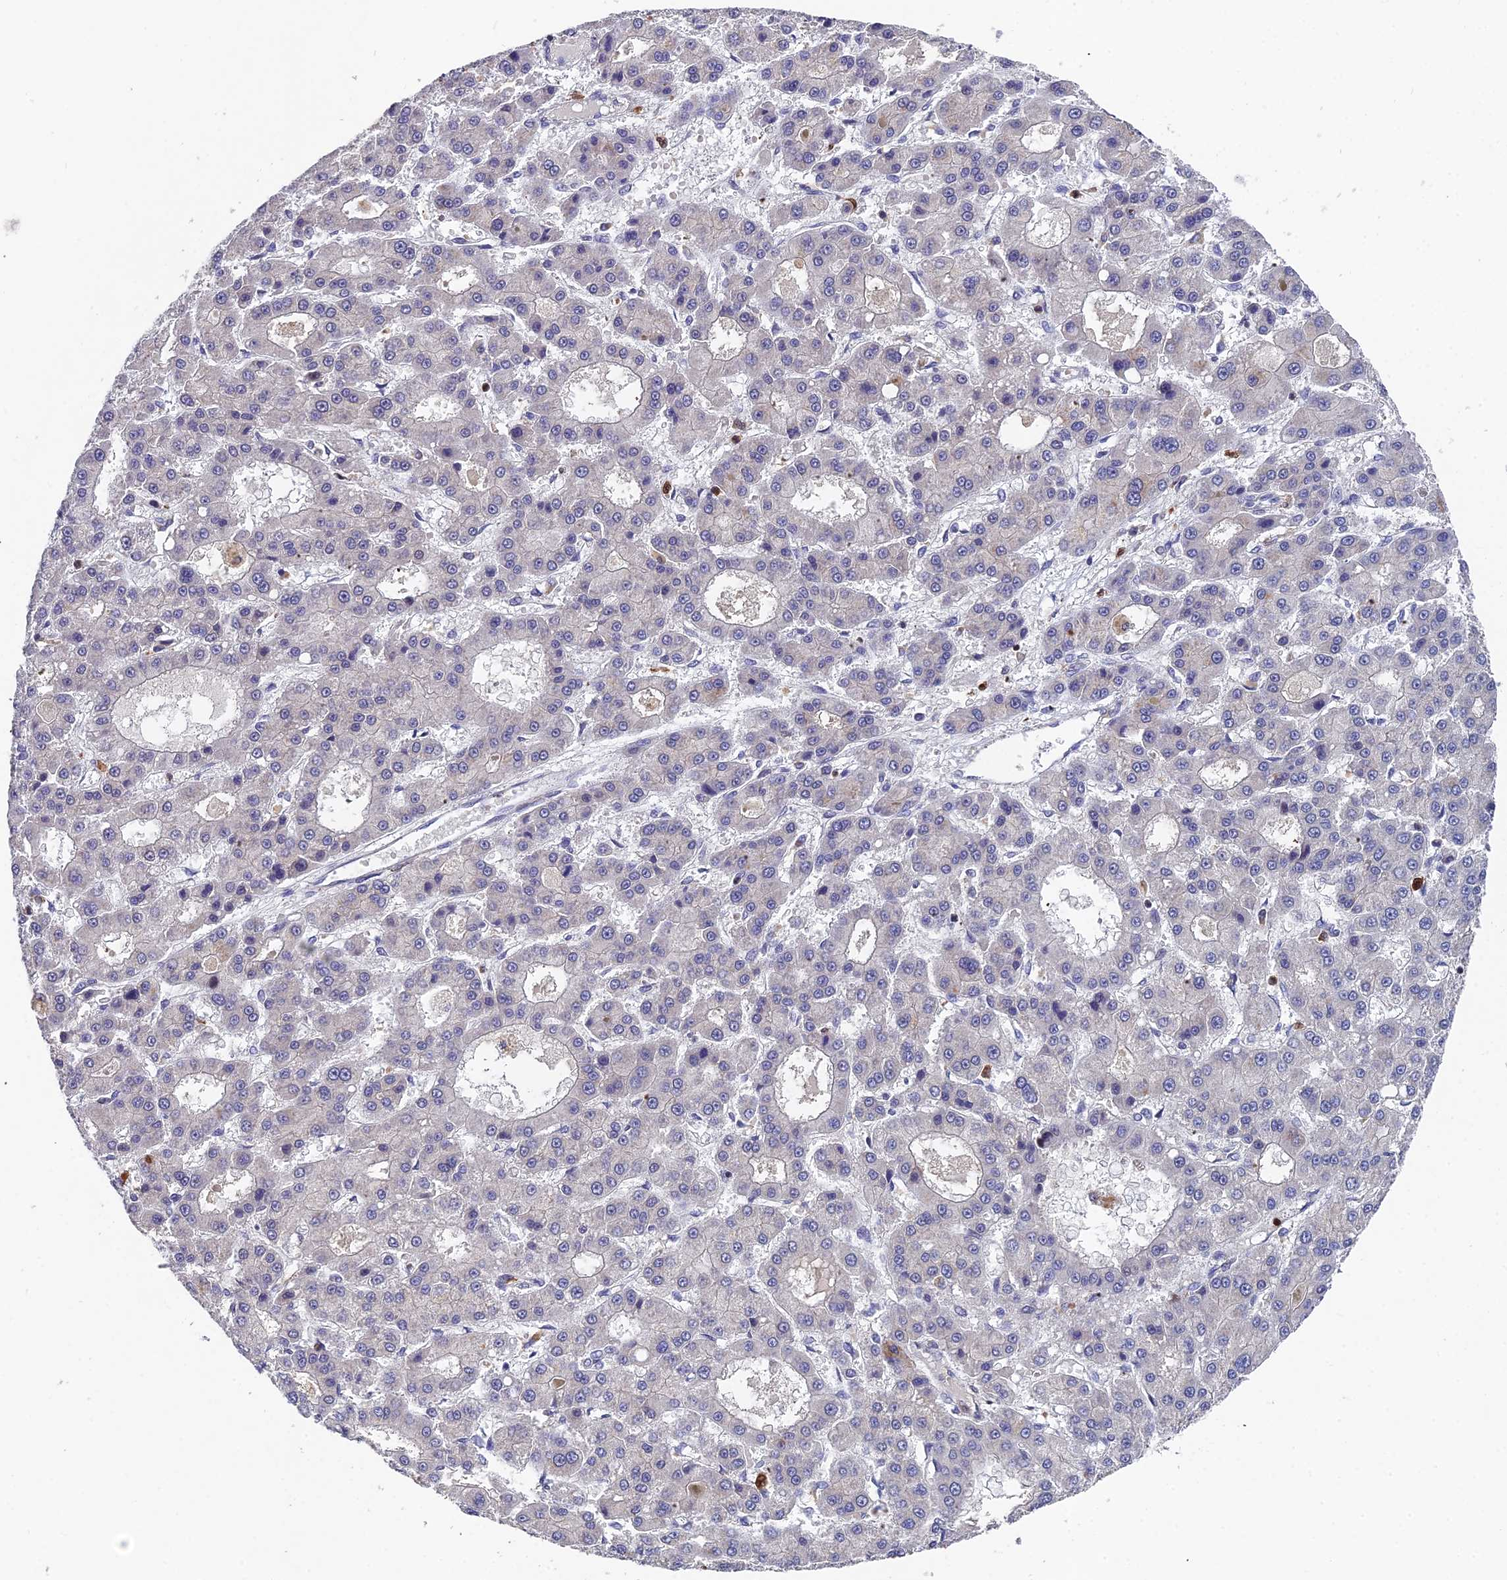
{"staining": {"intensity": "negative", "quantity": "none", "location": "none"}, "tissue": "liver cancer", "cell_type": "Tumor cells", "image_type": "cancer", "snomed": [{"axis": "morphology", "description": "Carcinoma, Hepatocellular, NOS"}, {"axis": "topography", "description": "Liver"}], "caption": "Tumor cells show no significant staining in liver cancer (hepatocellular carcinoma).", "gene": "GALK2", "patient": {"sex": "male", "age": 70}}